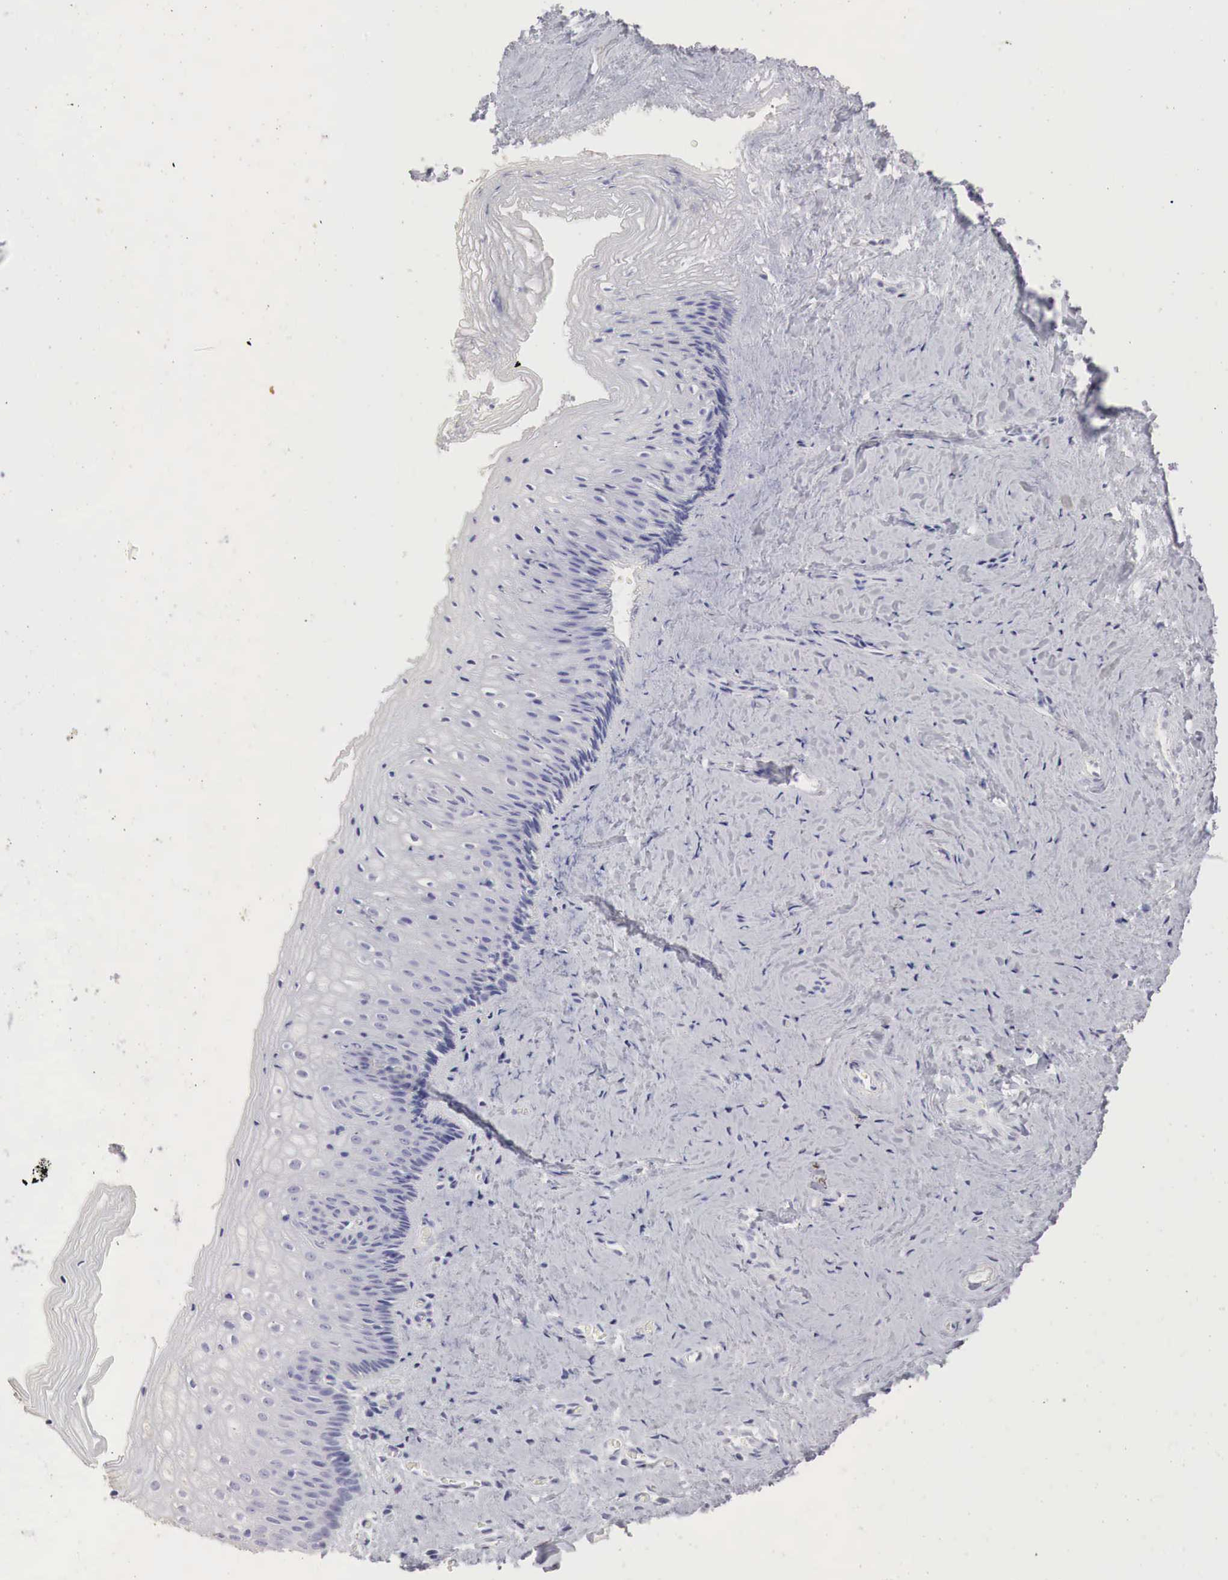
{"staining": {"intensity": "negative", "quantity": "none", "location": "none"}, "tissue": "vagina", "cell_type": "Squamous epithelial cells", "image_type": "normal", "snomed": [{"axis": "morphology", "description": "Normal tissue, NOS"}, {"axis": "topography", "description": "Vagina"}], "caption": "A high-resolution image shows immunohistochemistry (IHC) staining of unremarkable vagina, which demonstrates no significant expression in squamous epithelial cells. Brightfield microscopy of immunohistochemistry (IHC) stained with DAB (brown) and hematoxylin (blue), captured at high magnification.", "gene": "OTC", "patient": {"sex": "female", "age": 46}}